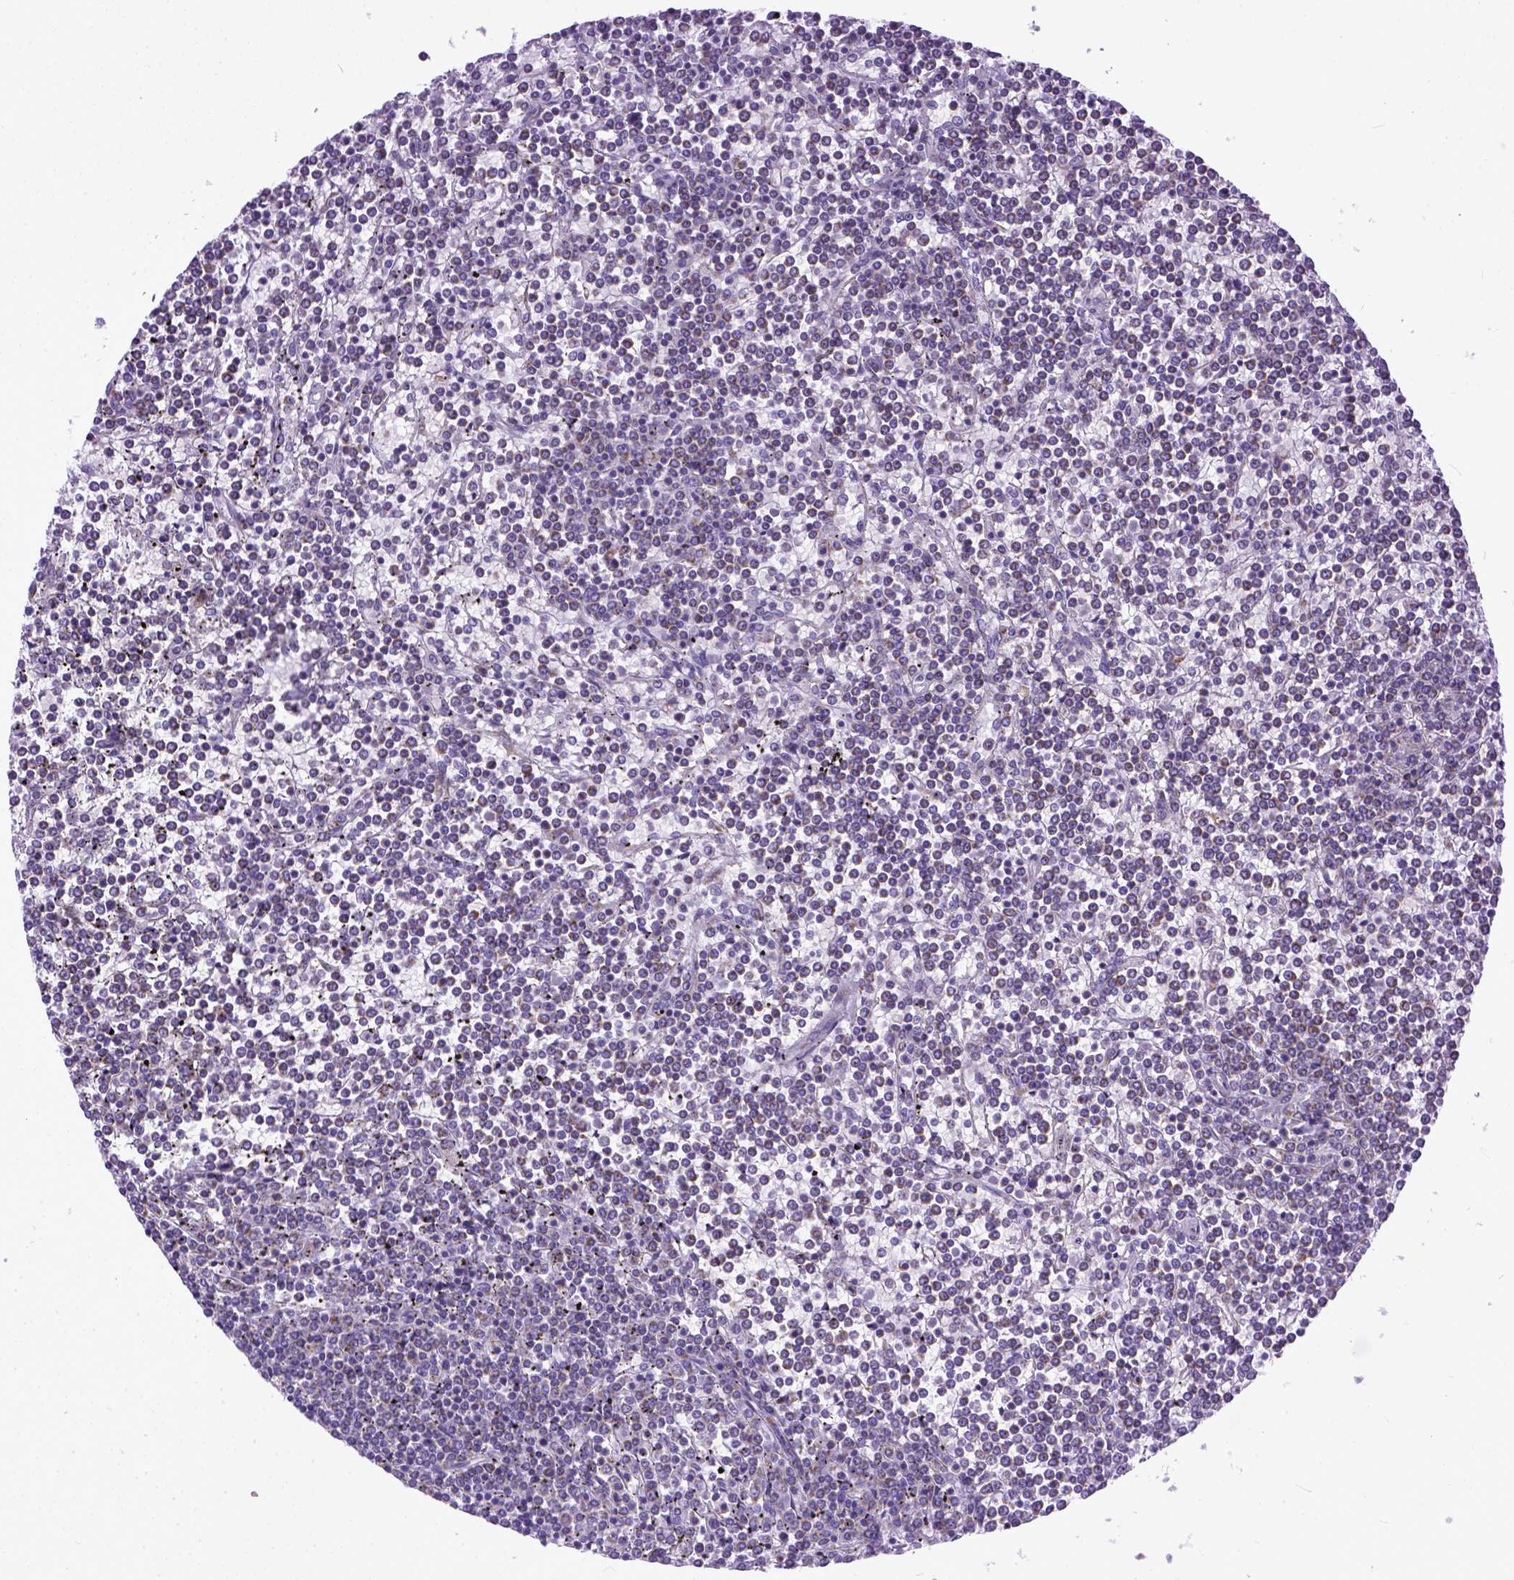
{"staining": {"intensity": "negative", "quantity": "none", "location": "none"}, "tissue": "lymphoma", "cell_type": "Tumor cells", "image_type": "cancer", "snomed": [{"axis": "morphology", "description": "Malignant lymphoma, non-Hodgkin's type, Low grade"}, {"axis": "topography", "description": "Spleen"}], "caption": "Malignant lymphoma, non-Hodgkin's type (low-grade) was stained to show a protein in brown. There is no significant positivity in tumor cells.", "gene": "PLK5", "patient": {"sex": "female", "age": 19}}